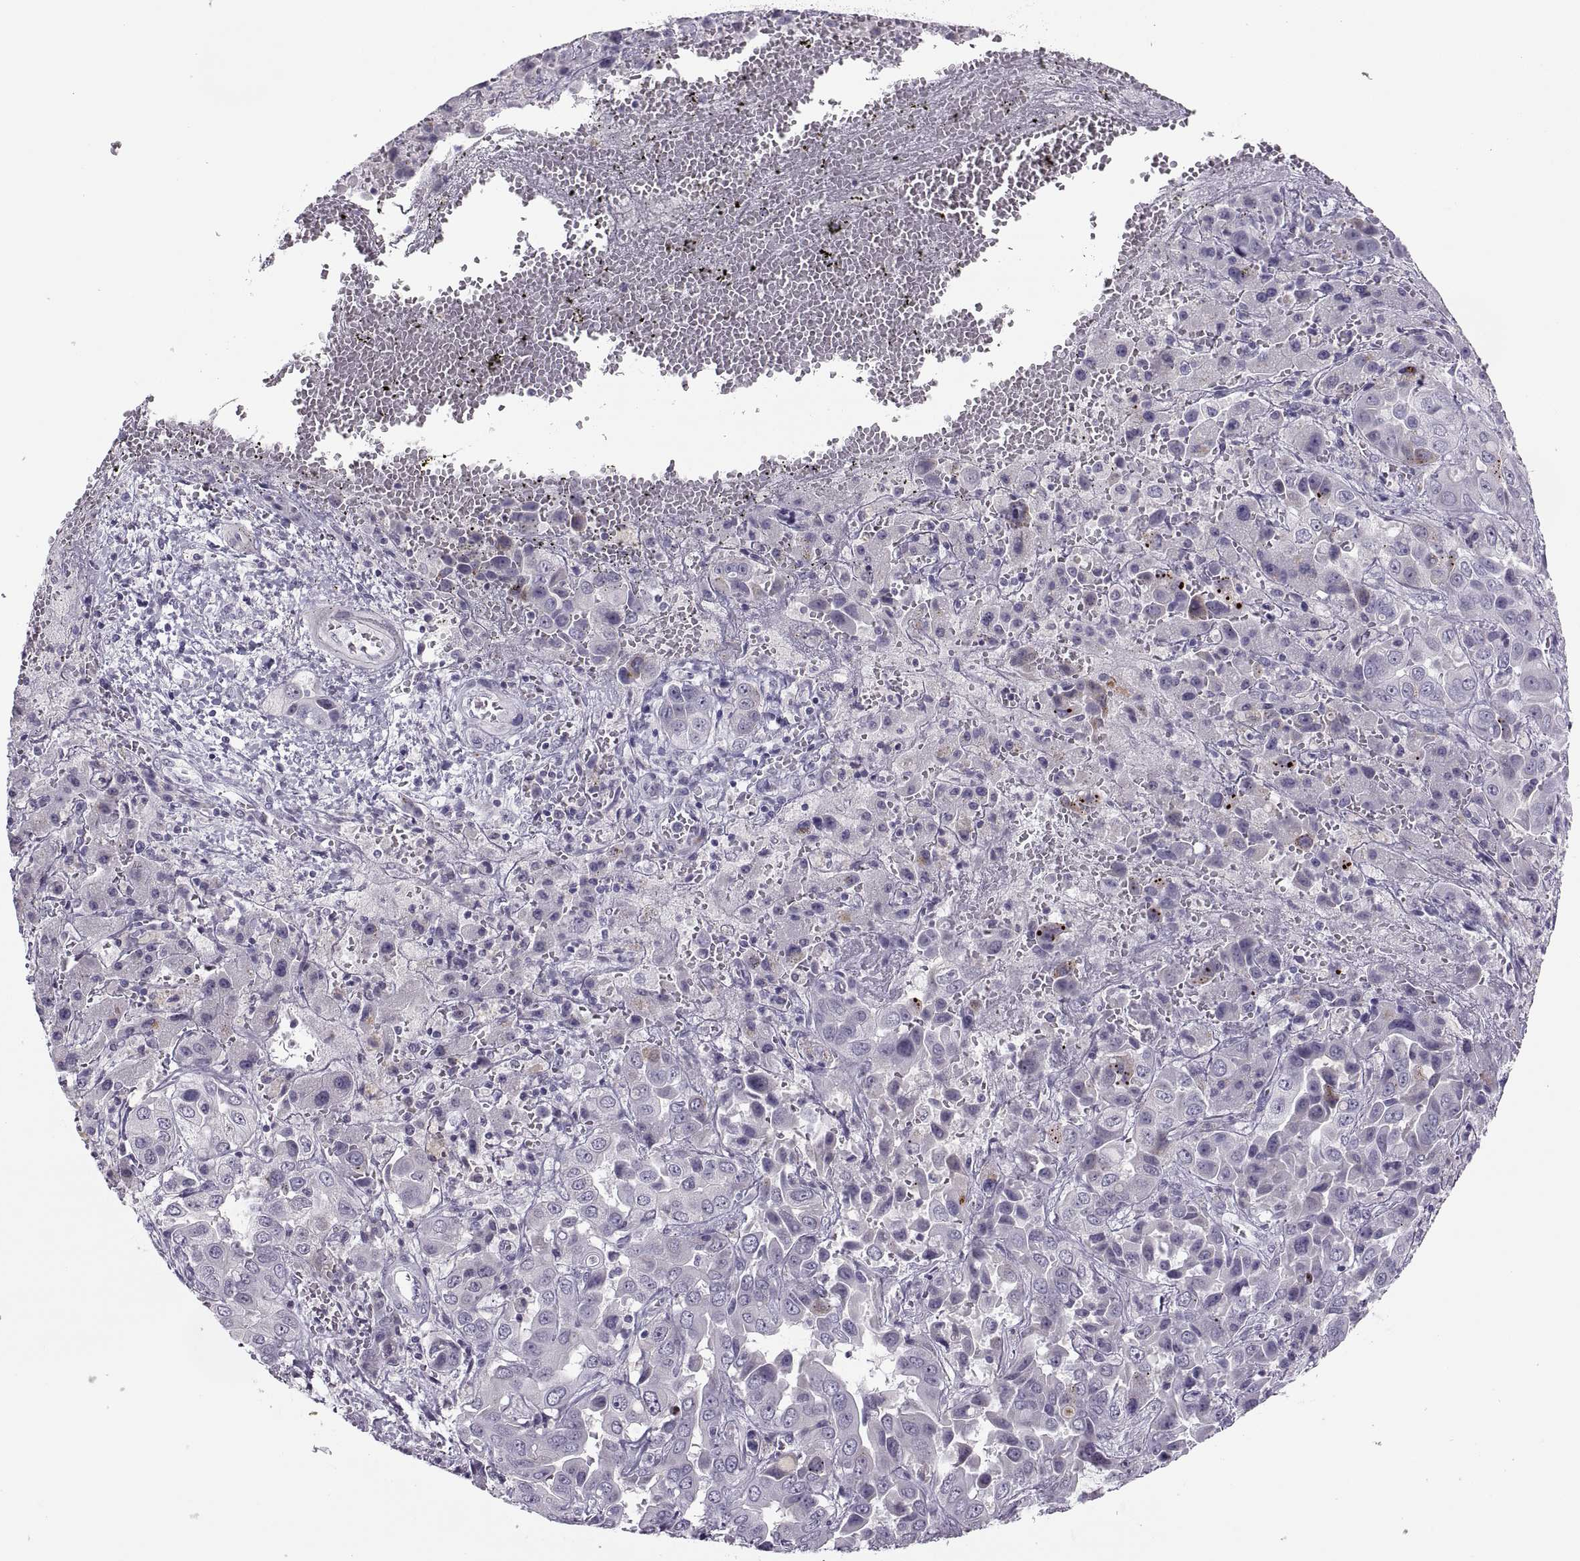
{"staining": {"intensity": "negative", "quantity": "none", "location": "none"}, "tissue": "liver cancer", "cell_type": "Tumor cells", "image_type": "cancer", "snomed": [{"axis": "morphology", "description": "Cholangiocarcinoma"}, {"axis": "topography", "description": "Liver"}], "caption": "Micrograph shows no protein positivity in tumor cells of liver cancer tissue.", "gene": "CHCT1", "patient": {"sex": "female", "age": 52}}